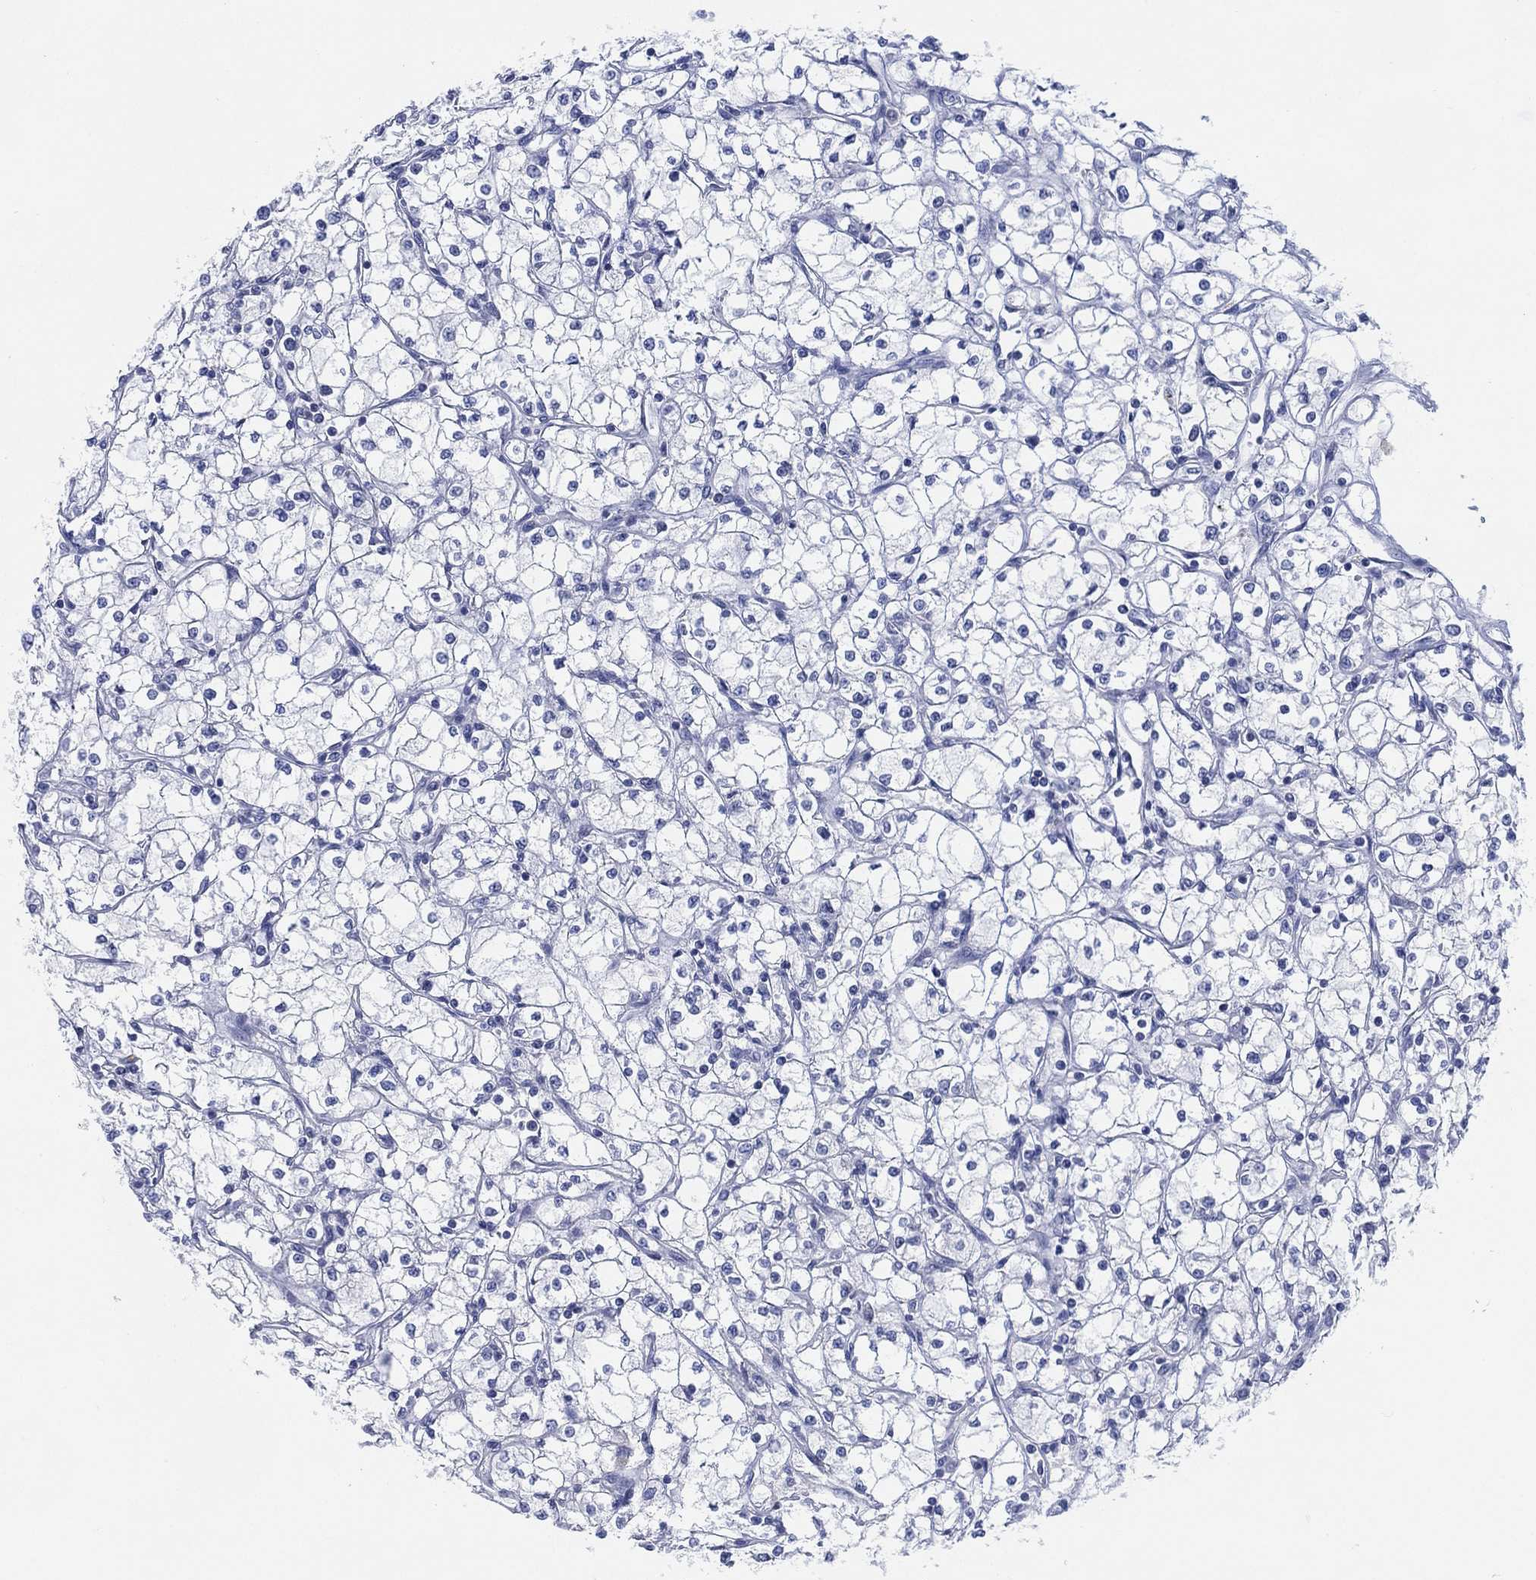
{"staining": {"intensity": "negative", "quantity": "none", "location": "none"}, "tissue": "renal cancer", "cell_type": "Tumor cells", "image_type": "cancer", "snomed": [{"axis": "morphology", "description": "Adenocarcinoma, NOS"}, {"axis": "topography", "description": "Kidney"}], "caption": "This is an immunohistochemistry (IHC) micrograph of adenocarcinoma (renal). There is no positivity in tumor cells.", "gene": "ADAD2", "patient": {"sex": "male", "age": 67}}